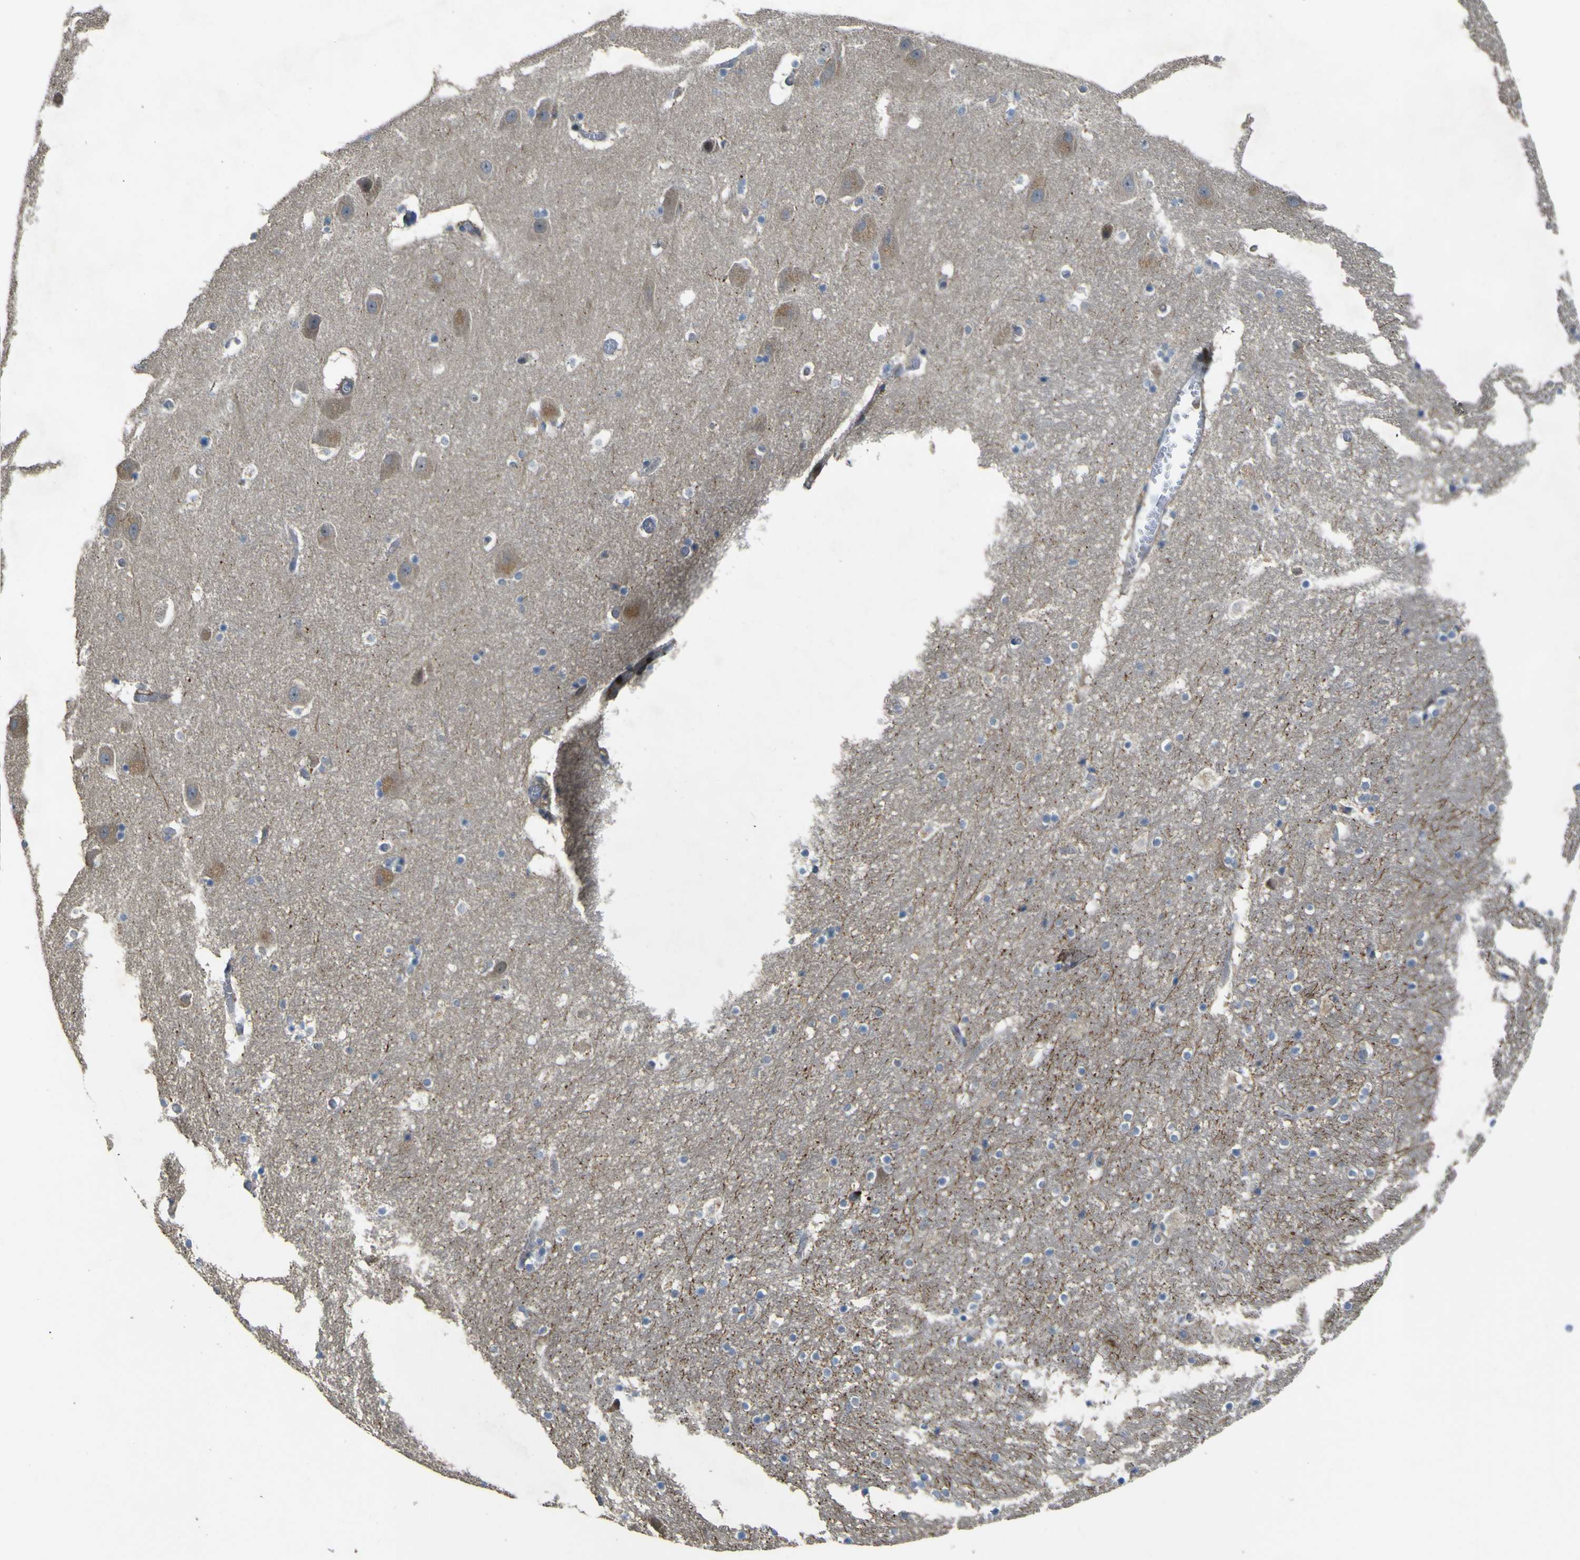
{"staining": {"intensity": "negative", "quantity": "none", "location": "none"}, "tissue": "hippocampus", "cell_type": "Glial cells", "image_type": "normal", "snomed": [{"axis": "morphology", "description": "Normal tissue, NOS"}, {"axis": "topography", "description": "Hippocampus"}], "caption": "DAB (3,3'-diaminobenzidine) immunohistochemical staining of unremarkable human hippocampus demonstrates no significant staining in glial cells.", "gene": "LBHD1", "patient": {"sex": "male", "age": 45}}